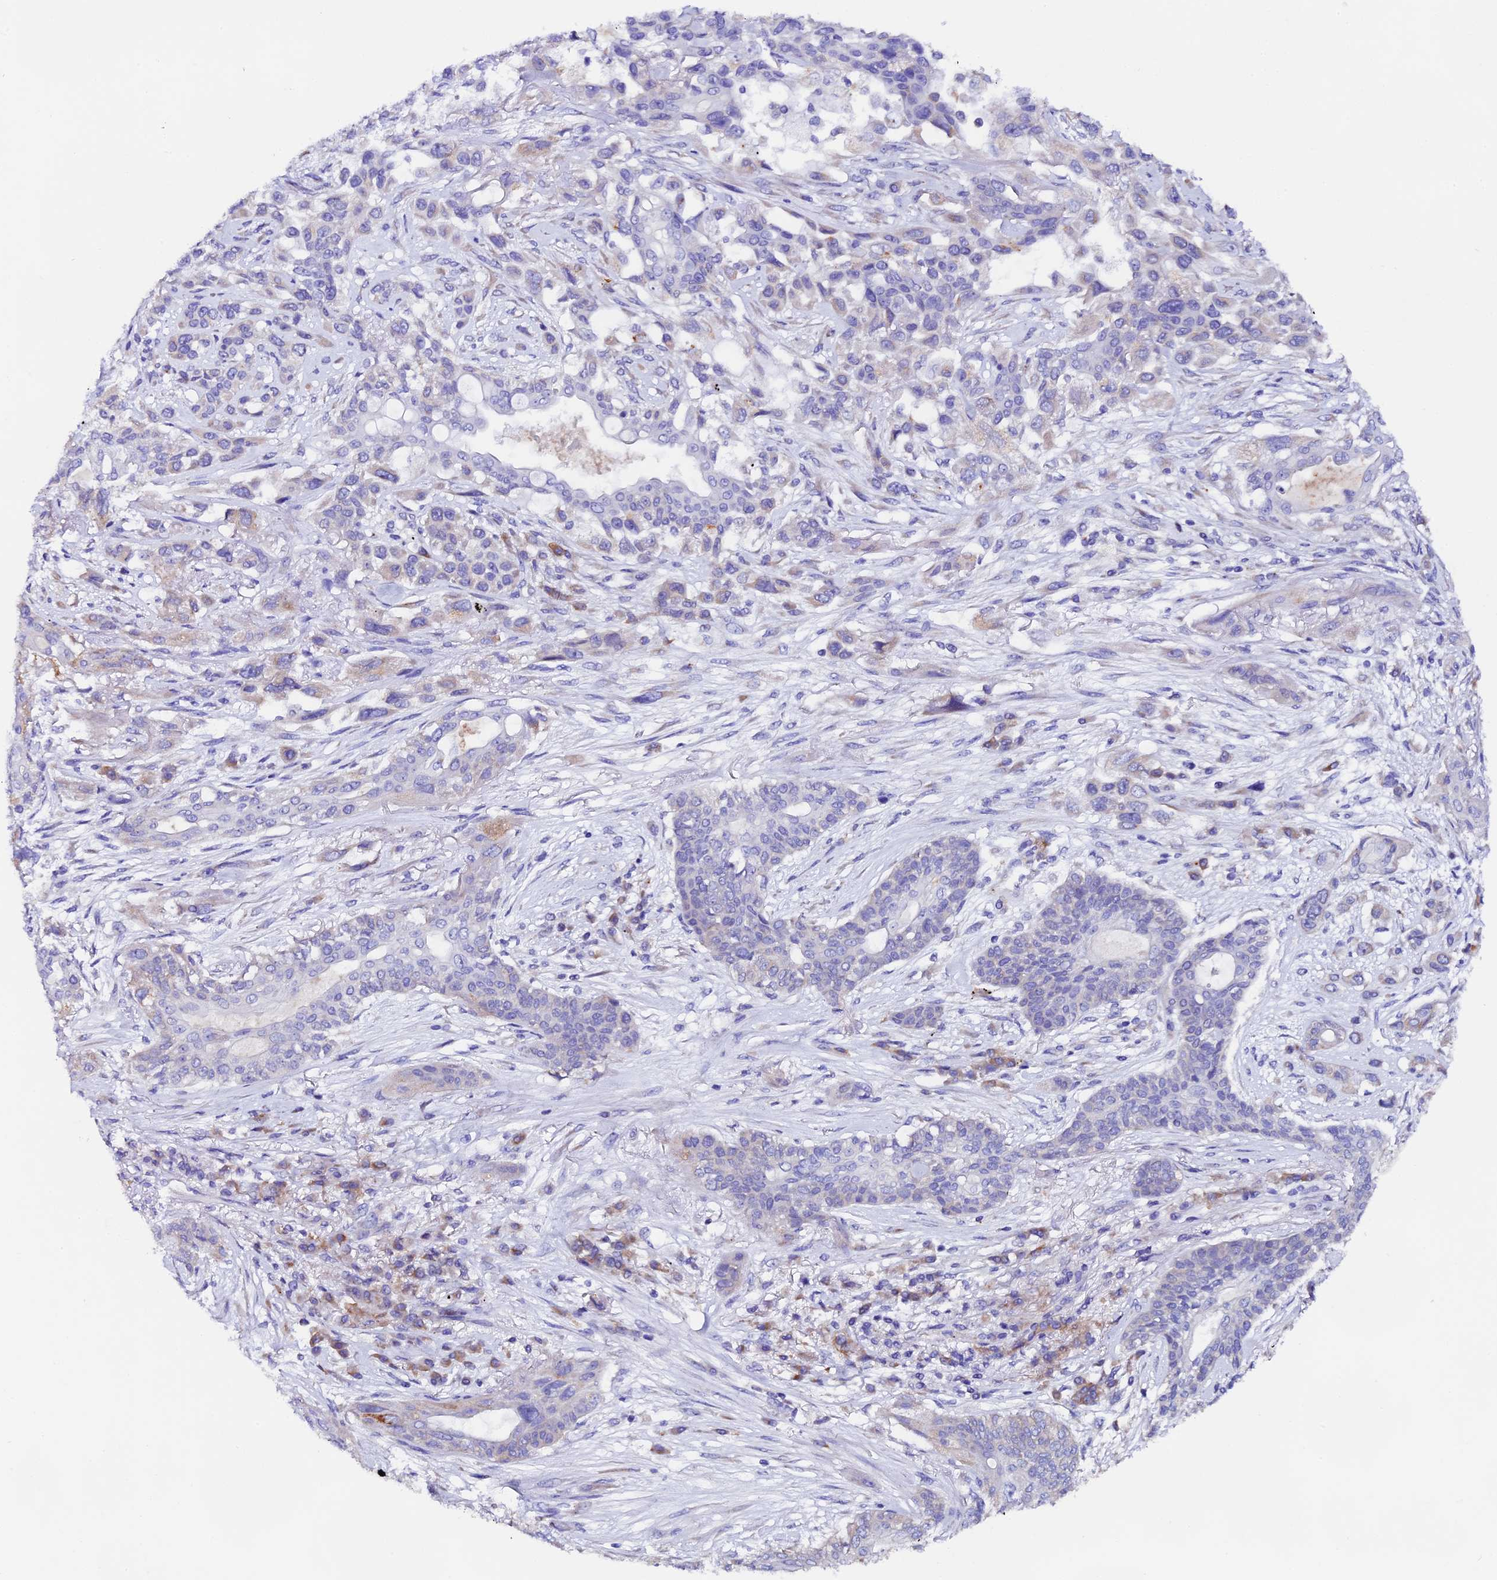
{"staining": {"intensity": "negative", "quantity": "none", "location": "none"}, "tissue": "lung cancer", "cell_type": "Tumor cells", "image_type": "cancer", "snomed": [{"axis": "morphology", "description": "Squamous cell carcinoma, NOS"}, {"axis": "topography", "description": "Lung"}], "caption": "Human lung squamous cell carcinoma stained for a protein using IHC displays no expression in tumor cells.", "gene": "COMTD1", "patient": {"sex": "female", "age": 70}}